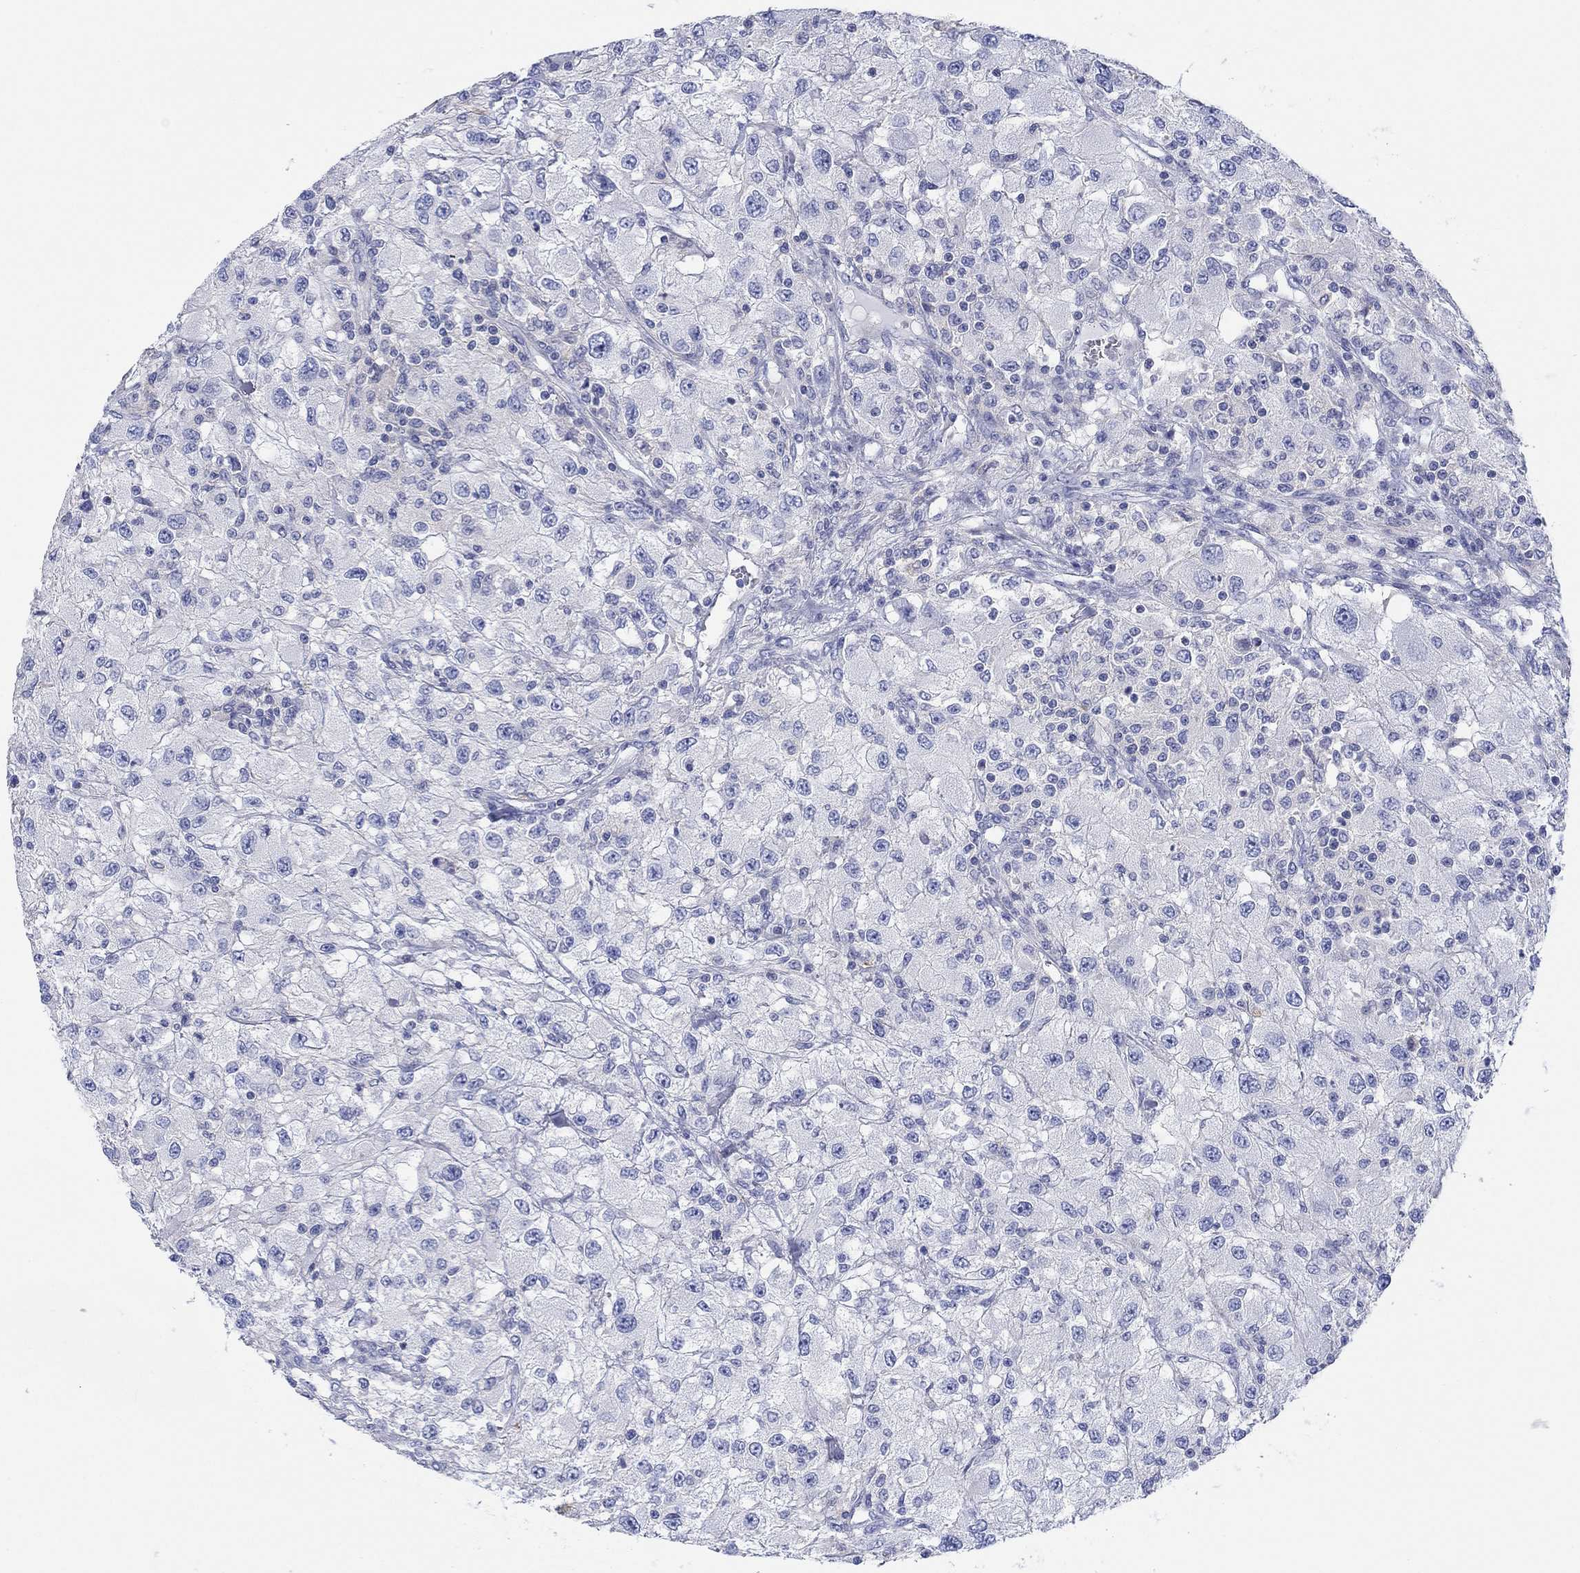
{"staining": {"intensity": "negative", "quantity": "none", "location": "none"}, "tissue": "renal cancer", "cell_type": "Tumor cells", "image_type": "cancer", "snomed": [{"axis": "morphology", "description": "Adenocarcinoma, NOS"}, {"axis": "topography", "description": "Kidney"}], "caption": "Histopathology image shows no protein expression in tumor cells of renal cancer tissue.", "gene": "PPIL6", "patient": {"sex": "female", "age": 67}}